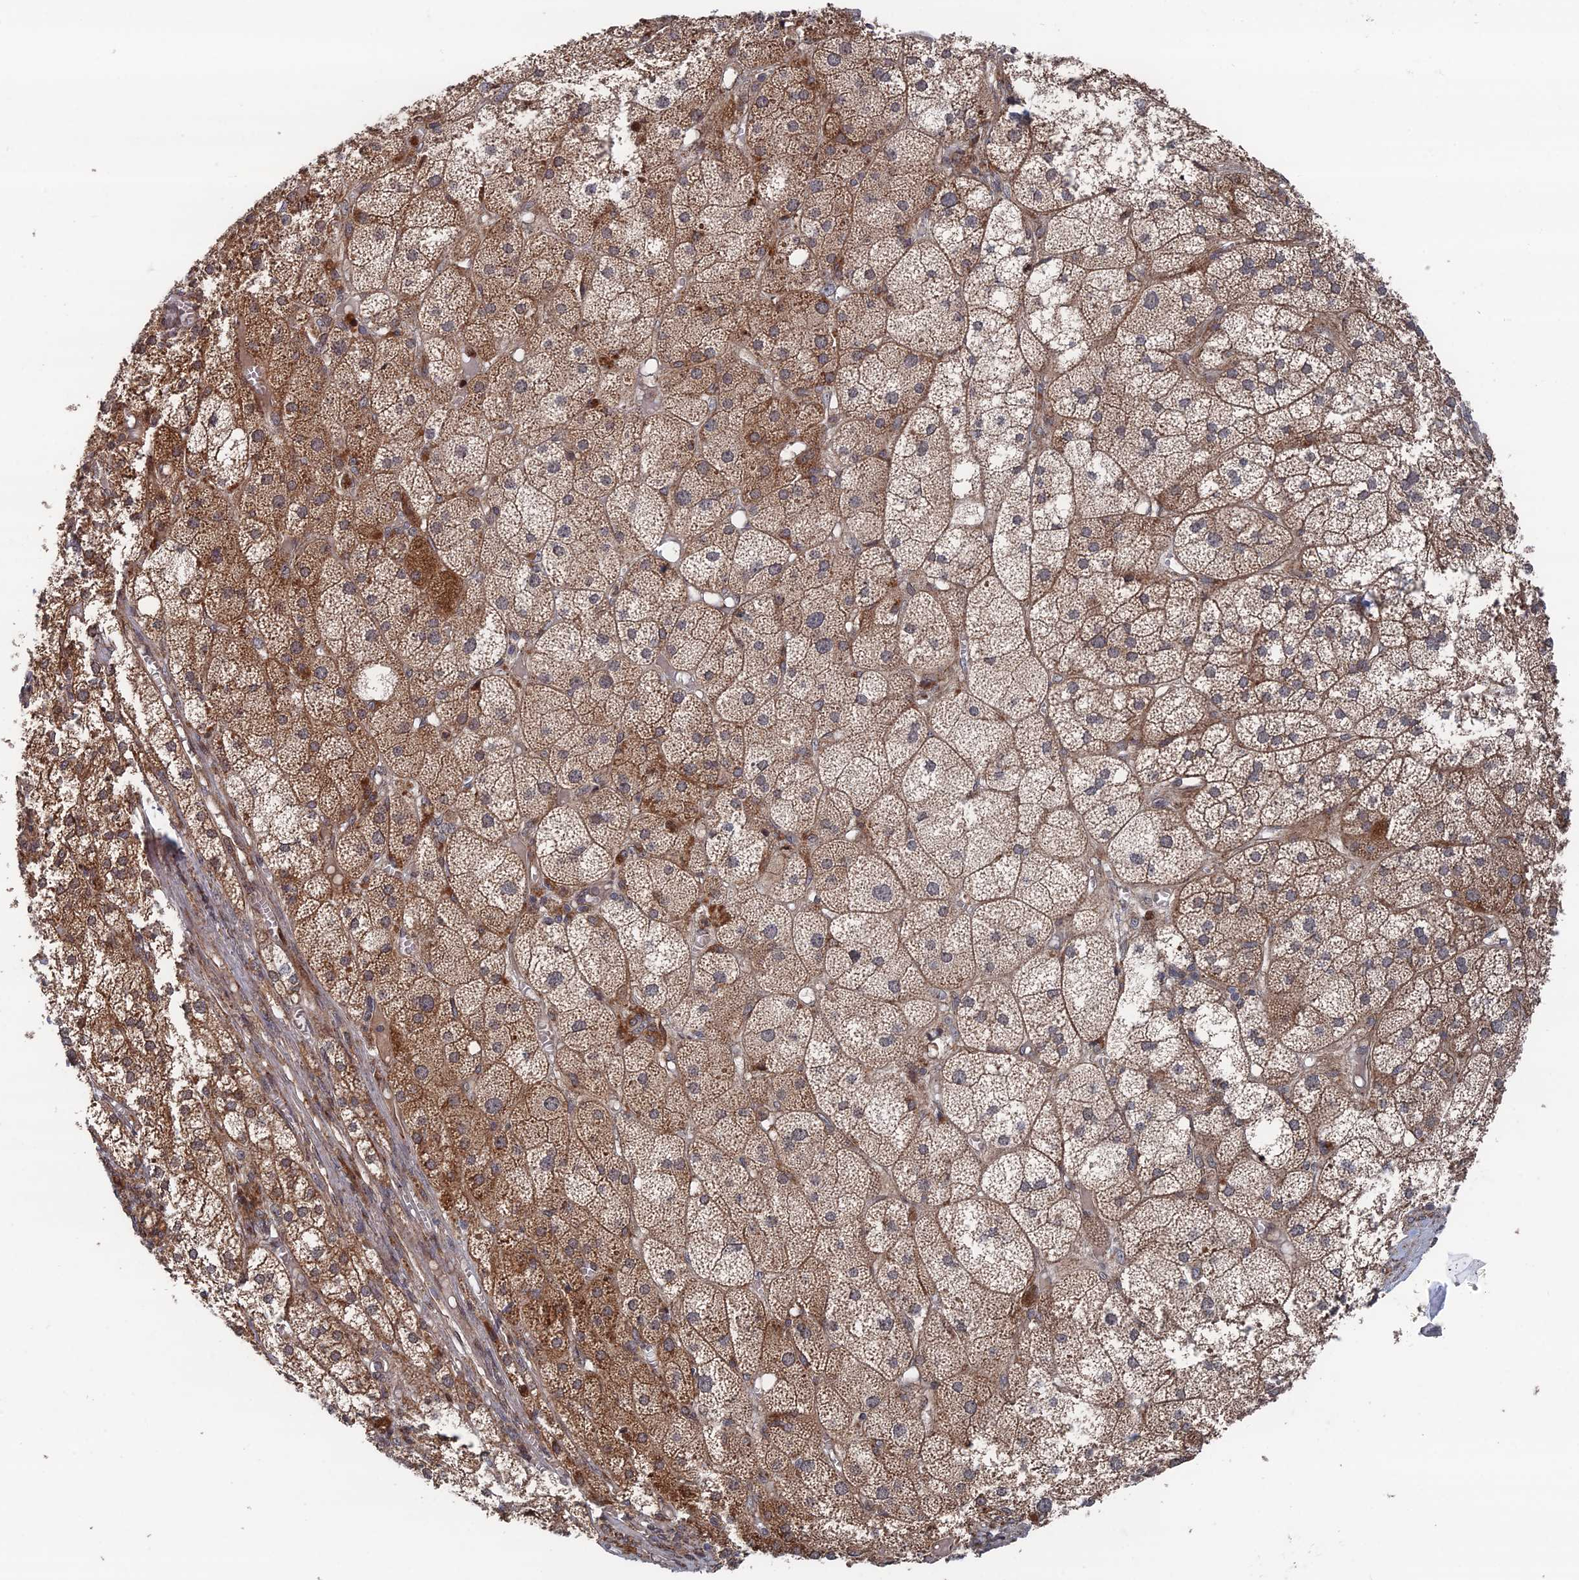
{"staining": {"intensity": "strong", "quantity": "25%-75%", "location": "cytoplasmic/membranous,nuclear"}, "tissue": "adrenal gland", "cell_type": "Glandular cells", "image_type": "normal", "snomed": [{"axis": "morphology", "description": "Normal tissue, NOS"}, {"axis": "topography", "description": "Adrenal gland"}], "caption": "IHC staining of normal adrenal gland, which exhibits high levels of strong cytoplasmic/membranous,nuclear expression in approximately 25%-75% of glandular cells indicating strong cytoplasmic/membranous,nuclear protein staining. The staining was performed using DAB (brown) for protein detection and nuclei were counterstained in hematoxylin (blue).", "gene": "GTF2IRD1", "patient": {"sex": "female", "age": 61}}